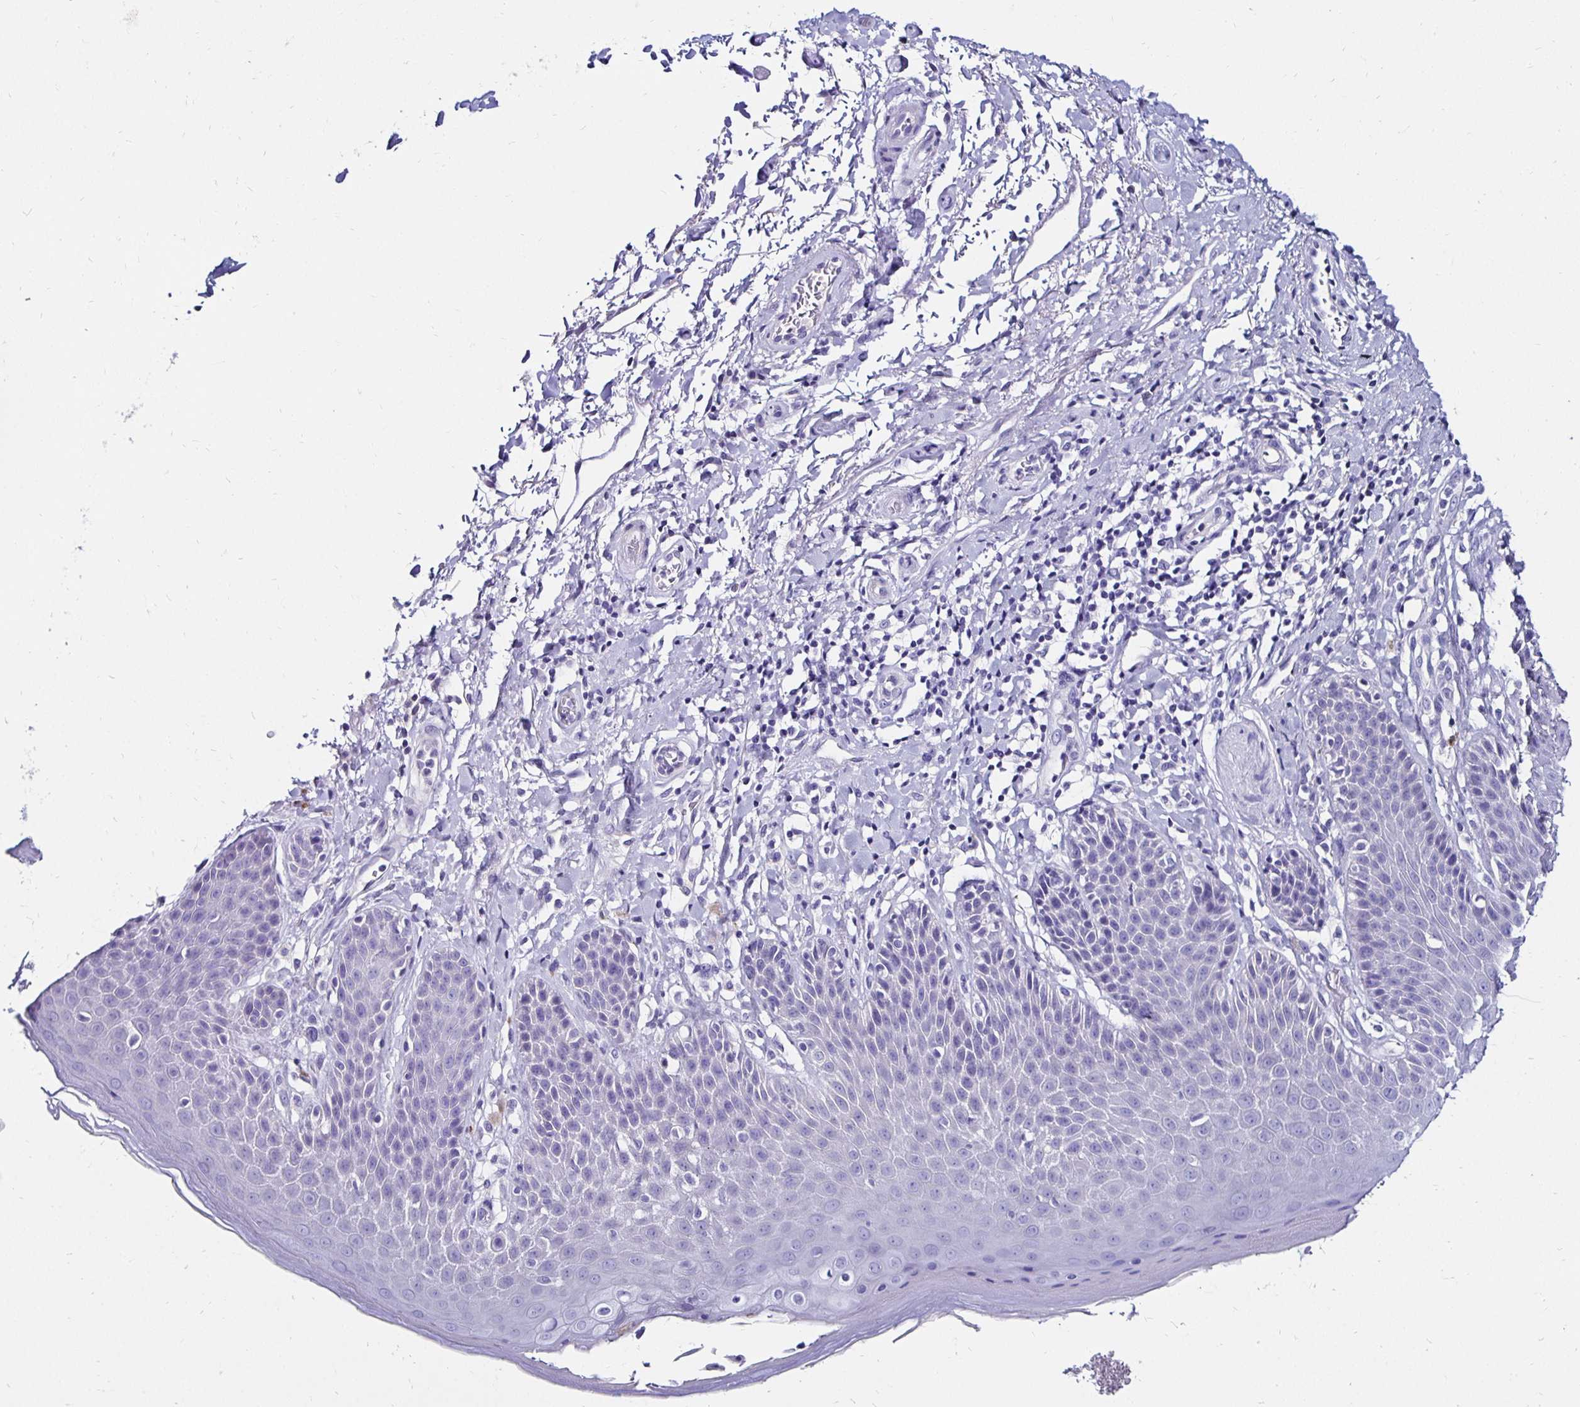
{"staining": {"intensity": "negative", "quantity": "none", "location": "none"}, "tissue": "skin", "cell_type": "Epidermal cells", "image_type": "normal", "snomed": [{"axis": "morphology", "description": "Normal tissue, NOS"}, {"axis": "topography", "description": "Anal"}, {"axis": "topography", "description": "Peripheral nerve tissue"}], "caption": "Skin was stained to show a protein in brown. There is no significant positivity in epidermal cells. (DAB (3,3'-diaminobenzidine) immunohistochemistry (IHC), high magnification).", "gene": "KCNT1", "patient": {"sex": "male", "age": 51}}